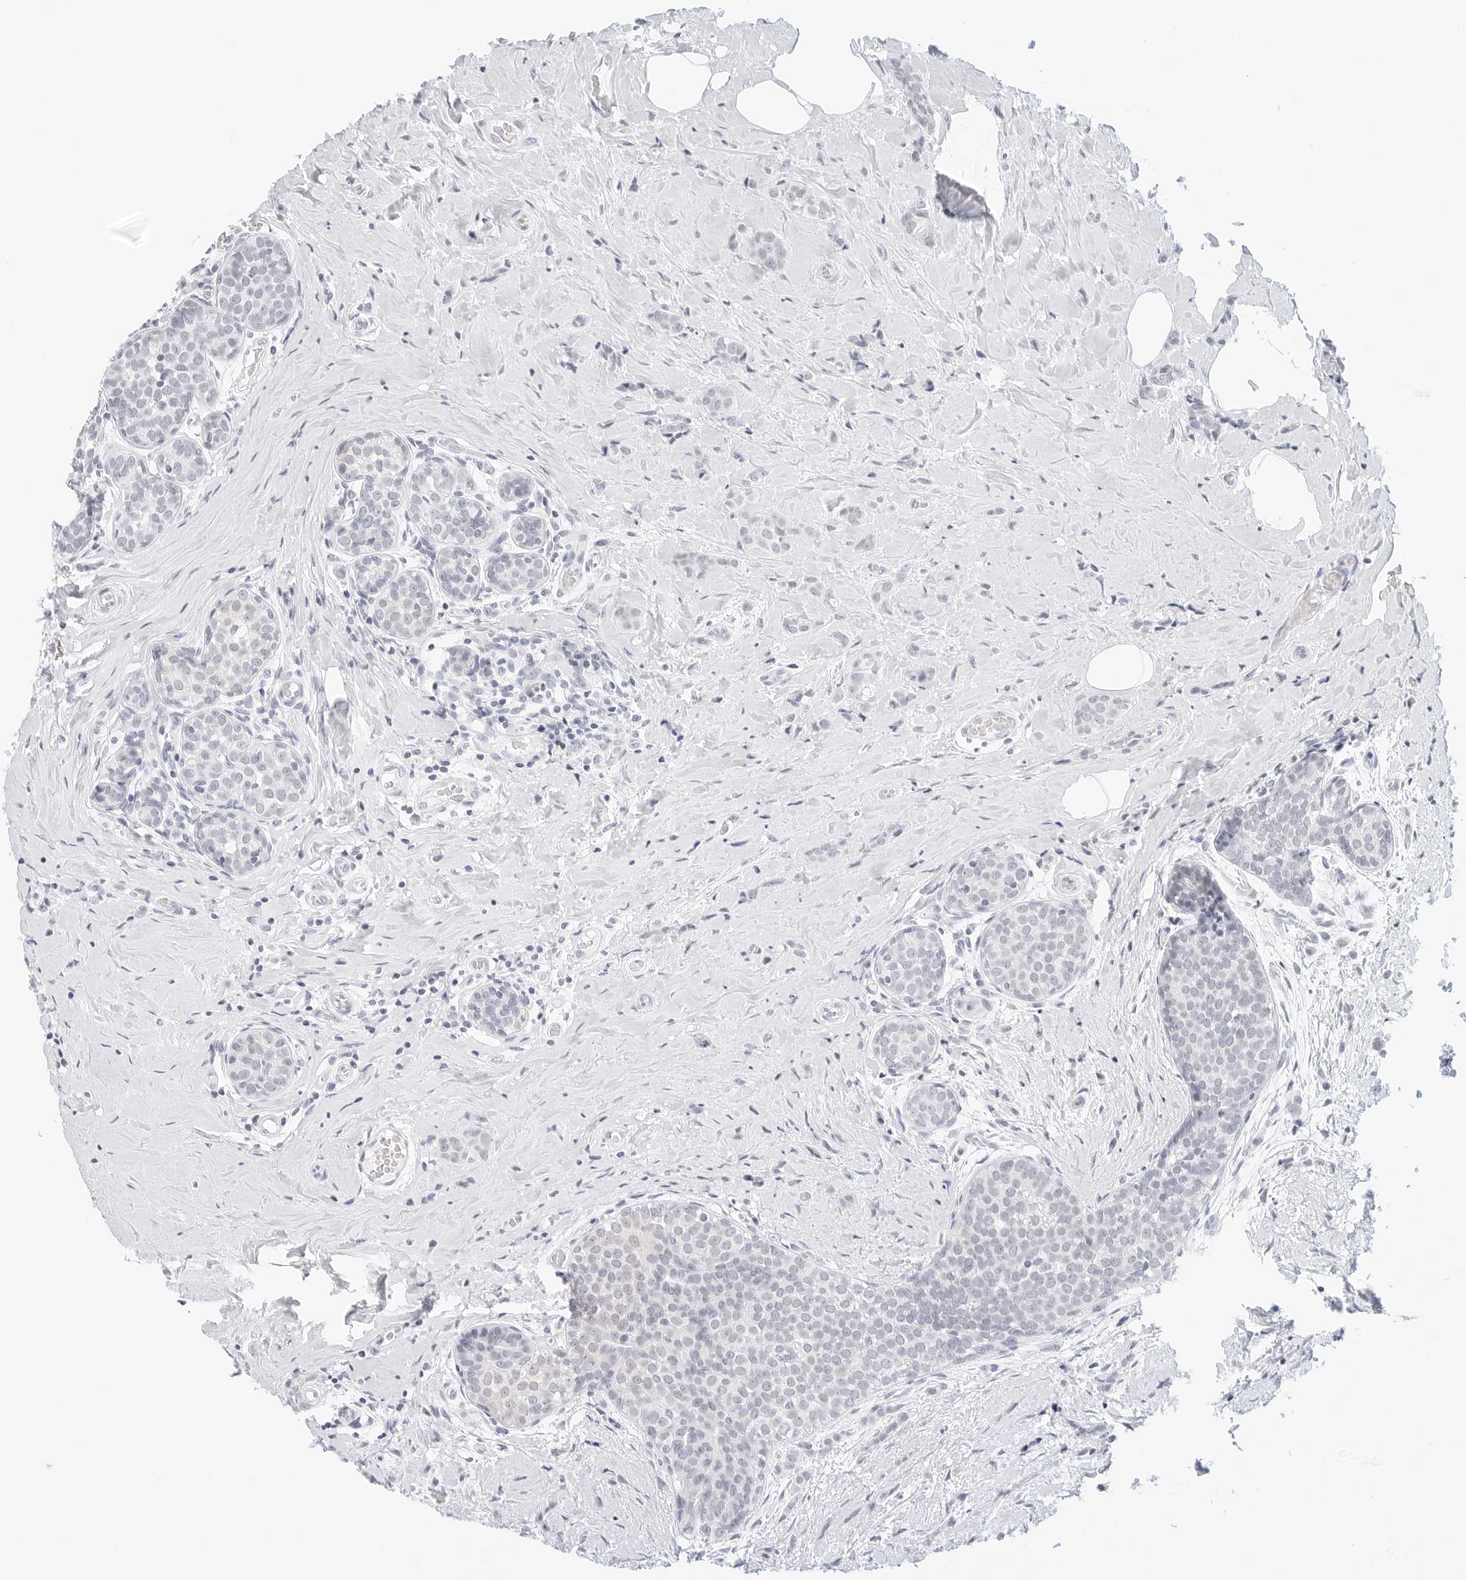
{"staining": {"intensity": "negative", "quantity": "none", "location": "none"}, "tissue": "breast cancer", "cell_type": "Tumor cells", "image_type": "cancer", "snomed": [{"axis": "morphology", "description": "Lobular carcinoma, in situ"}, {"axis": "morphology", "description": "Lobular carcinoma"}, {"axis": "topography", "description": "Breast"}], "caption": "Tumor cells show no significant protein staining in breast cancer (lobular carcinoma in situ).", "gene": "CD22", "patient": {"sex": "female", "age": 41}}